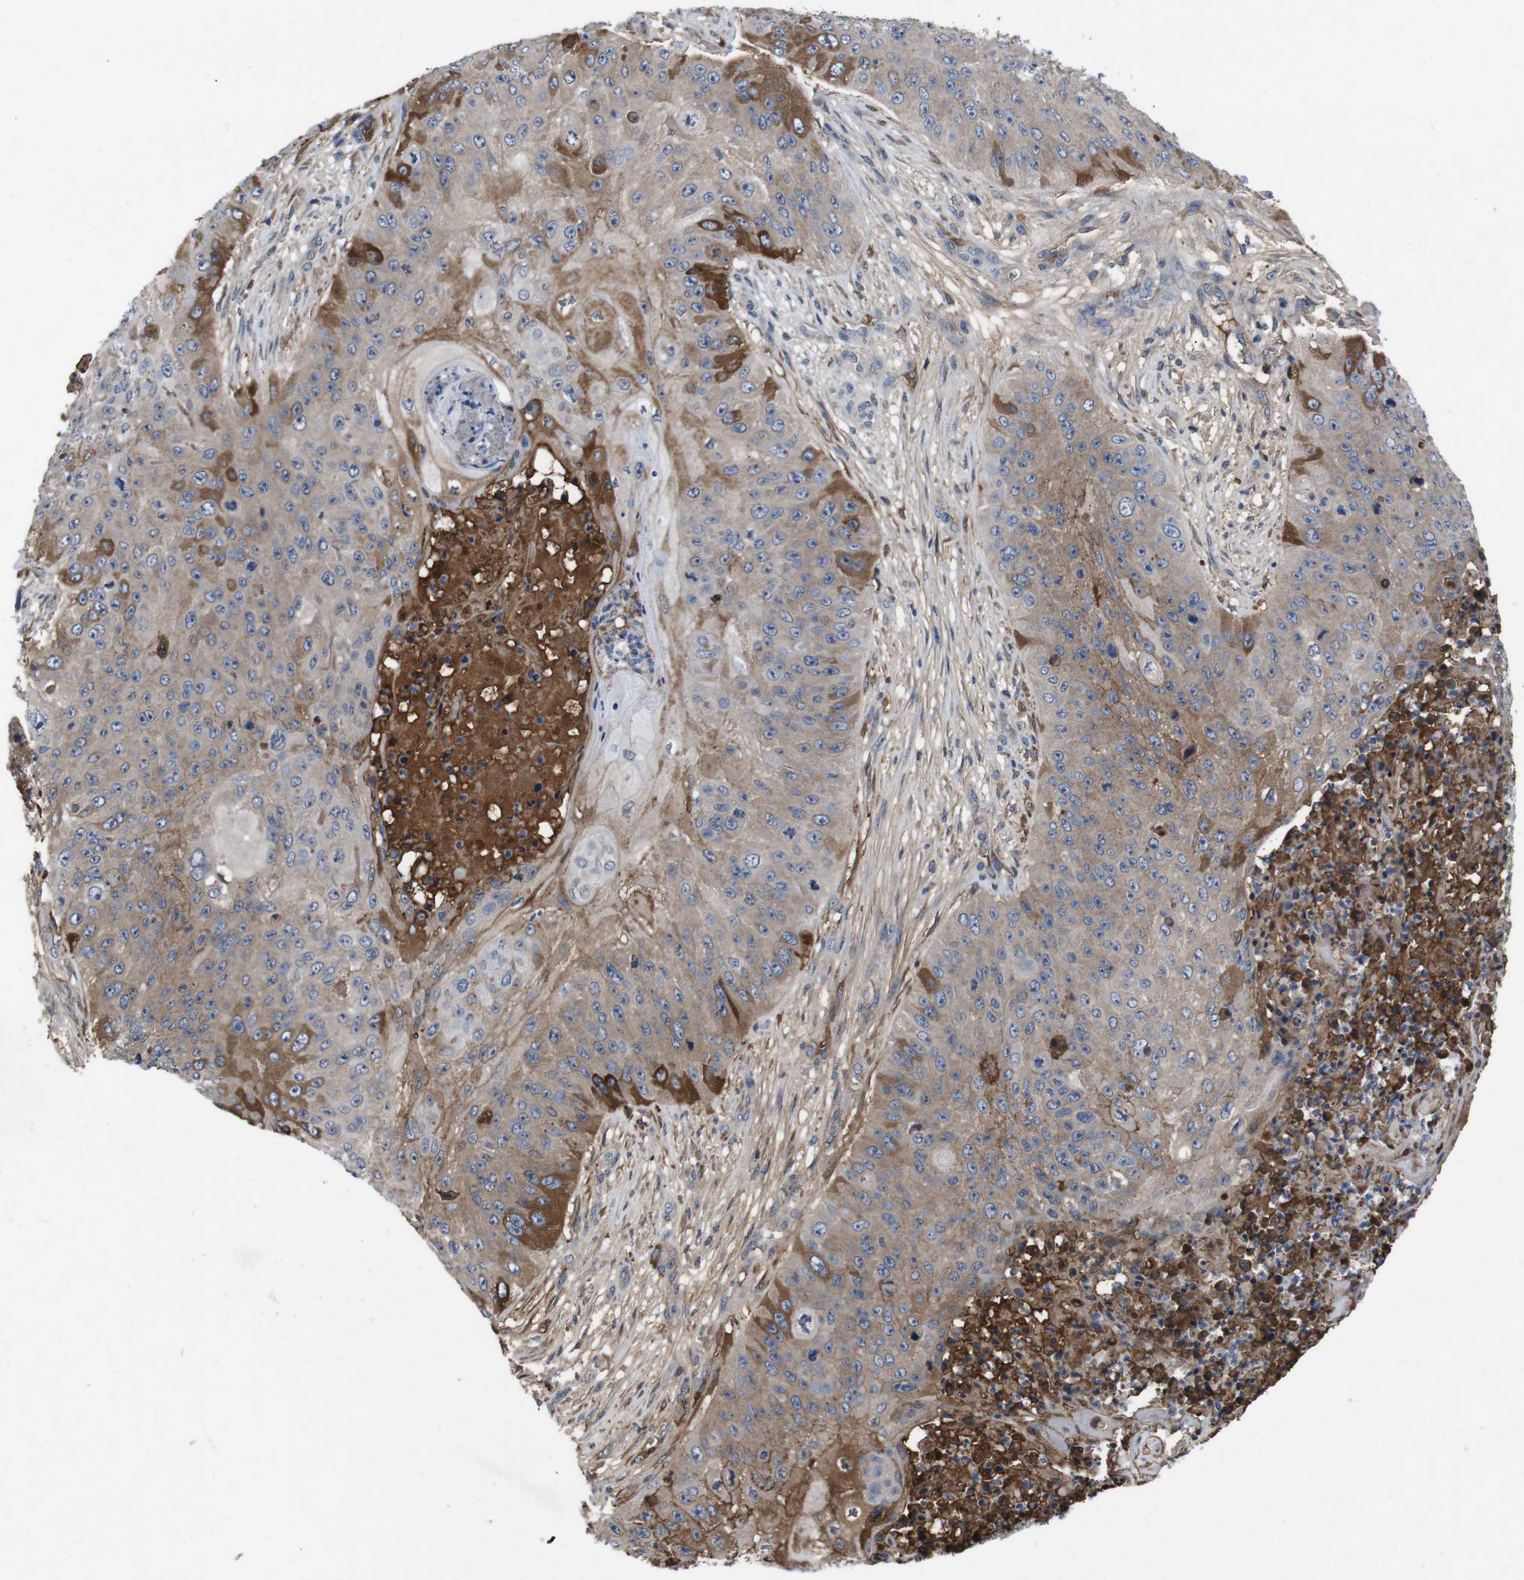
{"staining": {"intensity": "moderate", "quantity": "25%-75%", "location": "cytoplasmic/membranous"}, "tissue": "skin cancer", "cell_type": "Tumor cells", "image_type": "cancer", "snomed": [{"axis": "morphology", "description": "Squamous cell carcinoma, NOS"}, {"axis": "topography", "description": "Skin"}], "caption": "The photomicrograph displays a brown stain indicating the presence of a protein in the cytoplasmic/membranous of tumor cells in skin cancer. (IHC, brightfield microscopy, high magnification).", "gene": "SPTB", "patient": {"sex": "female", "age": 80}}